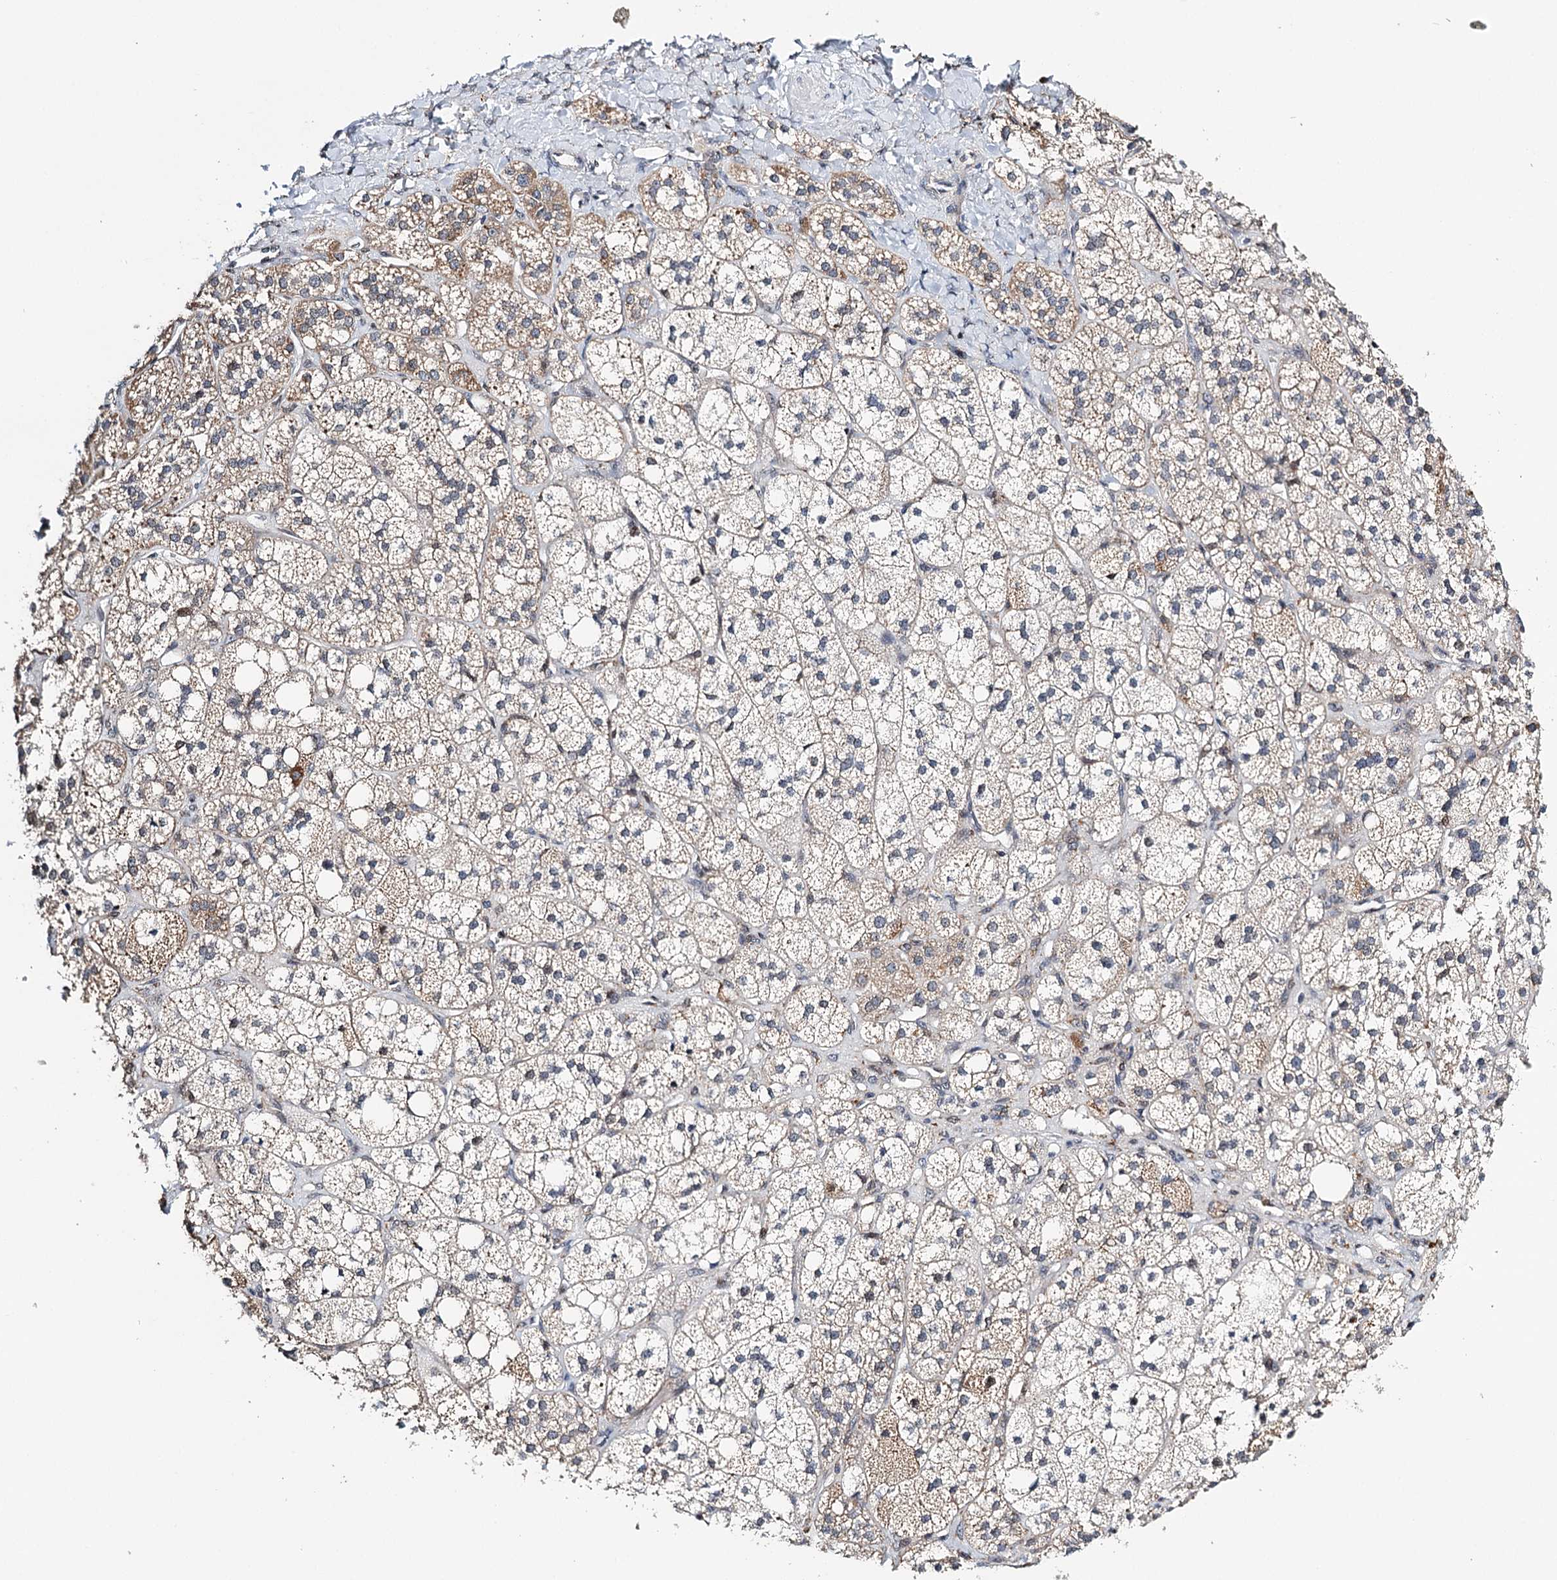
{"staining": {"intensity": "moderate", "quantity": "25%-75%", "location": "cytoplasmic/membranous"}, "tissue": "adrenal gland", "cell_type": "Glandular cells", "image_type": "normal", "snomed": [{"axis": "morphology", "description": "Normal tissue, NOS"}, {"axis": "topography", "description": "Adrenal gland"}], "caption": "A brown stain shows moderate cytoplasmic/membranous expression of a protein in glandular cells of unremarkable adrenal gland.", "gene": "CFAP46", "patient": {"sex": "male", "age": 61}}